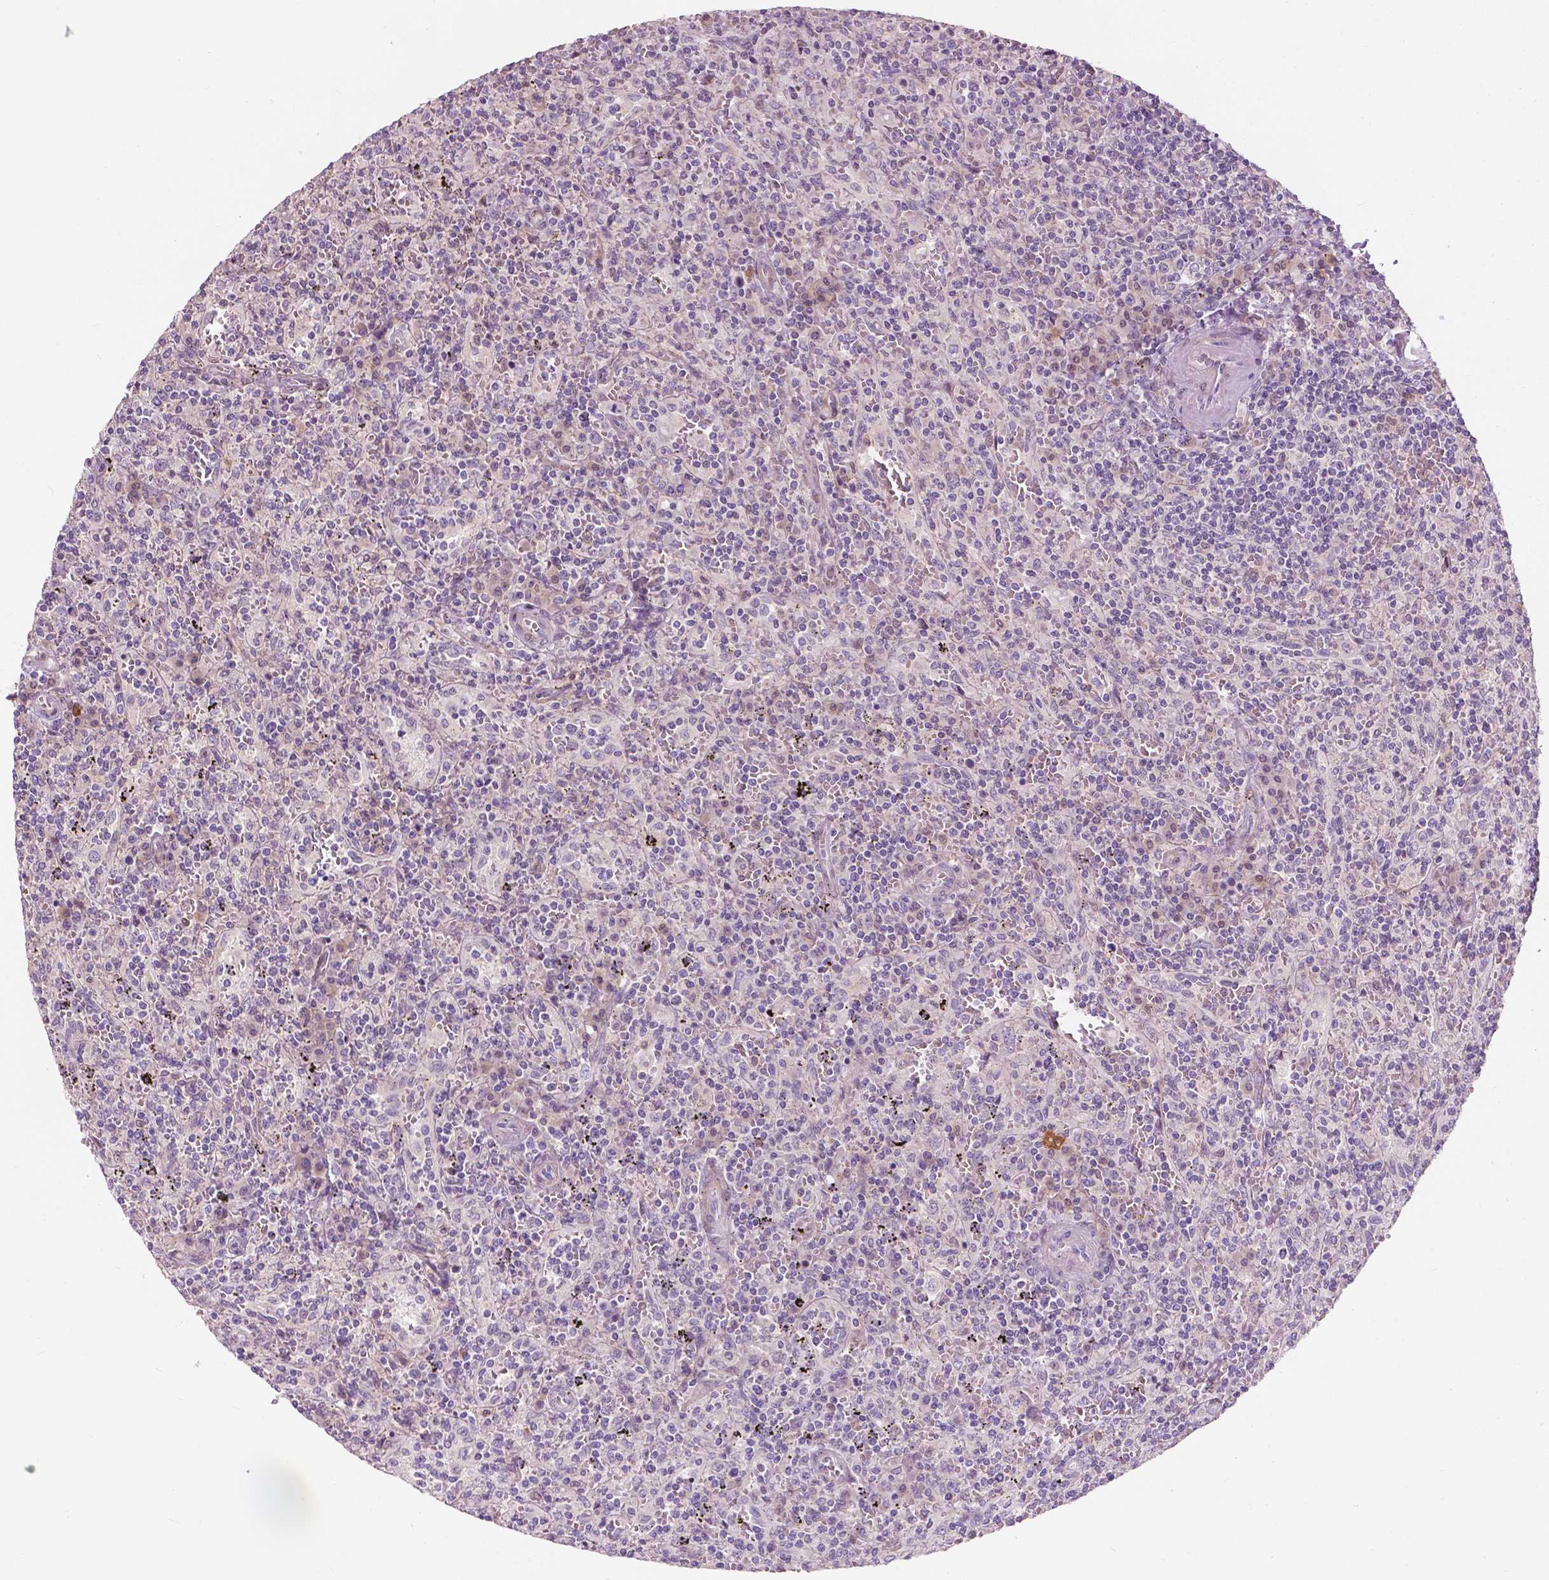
{"staining": {"intensity": "negative", "quantity": "none", "location": "none"}, "tissue": "lymphoma", "cell_type": "Tumor cells", "image_type": "cancer", "snomed": [{"axis": "morphology", "description": "Malignant lymphoma, non-Hodgkin's type, Low grade"}, {"axis": "topography", "description": "Spleen"}], "caption": "The image exhibits no significant expression in tumor cells of lymphoma.", "gene": "GPR37", "patient": {"sex": "male", "age": 62}}